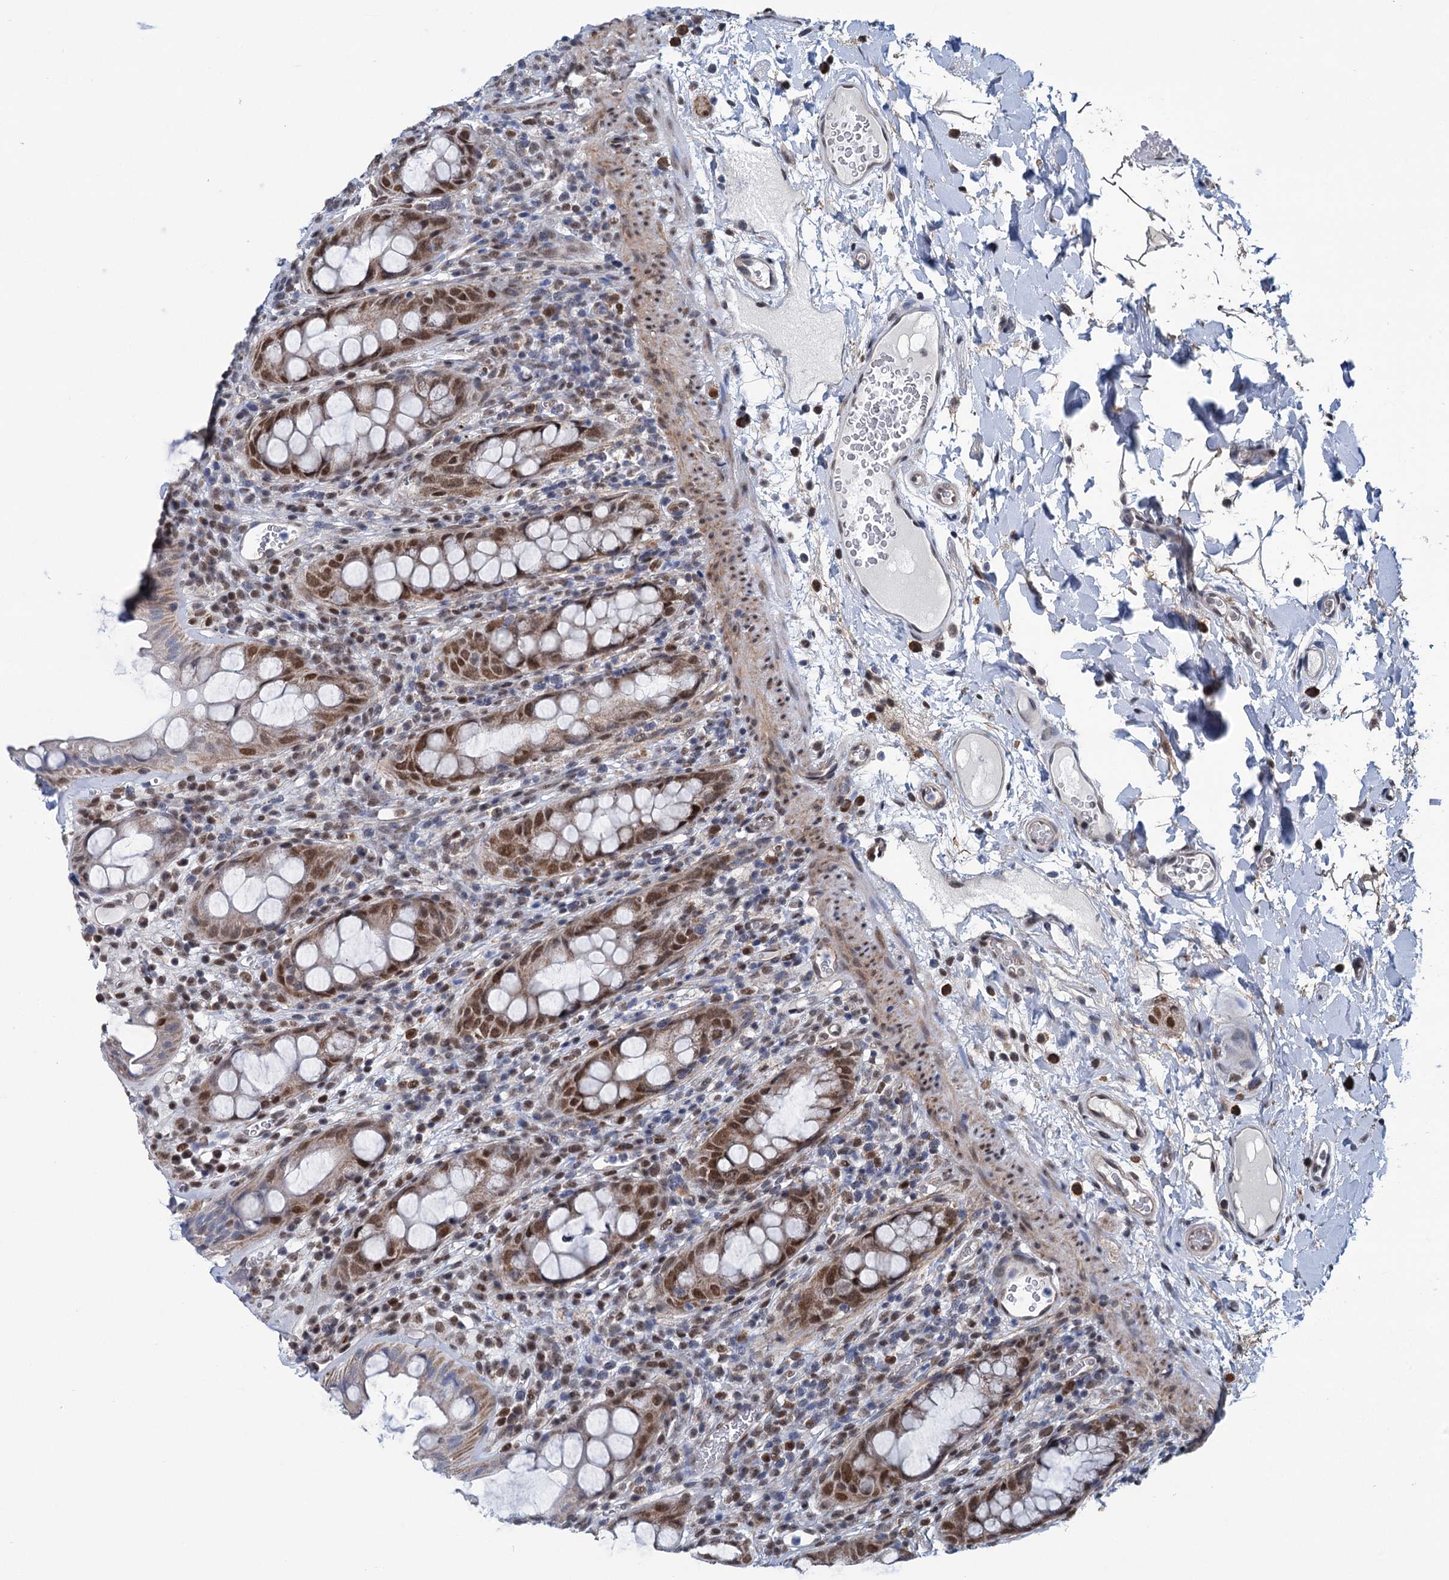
{"staining": {"intensity": "moderate", "quantity": ">75%", "location": "cytoplasmic/membranous,nuclear"}, "tissue": "rectum", "cell_type": "Glandular cells", "image_type": "normal", "snomed": [{"axis": "morphology", "description": "Normal tissue, NOS"}, {"axis": "topography", "description": "Rectum"}], "caption": "Moderate cytoplasmic/membranous,nuclear staining is seen in about >75% of glandular cells in normal rectum.", "gene": "MORN3", "patient": {"sex": "female", "age": 57}}